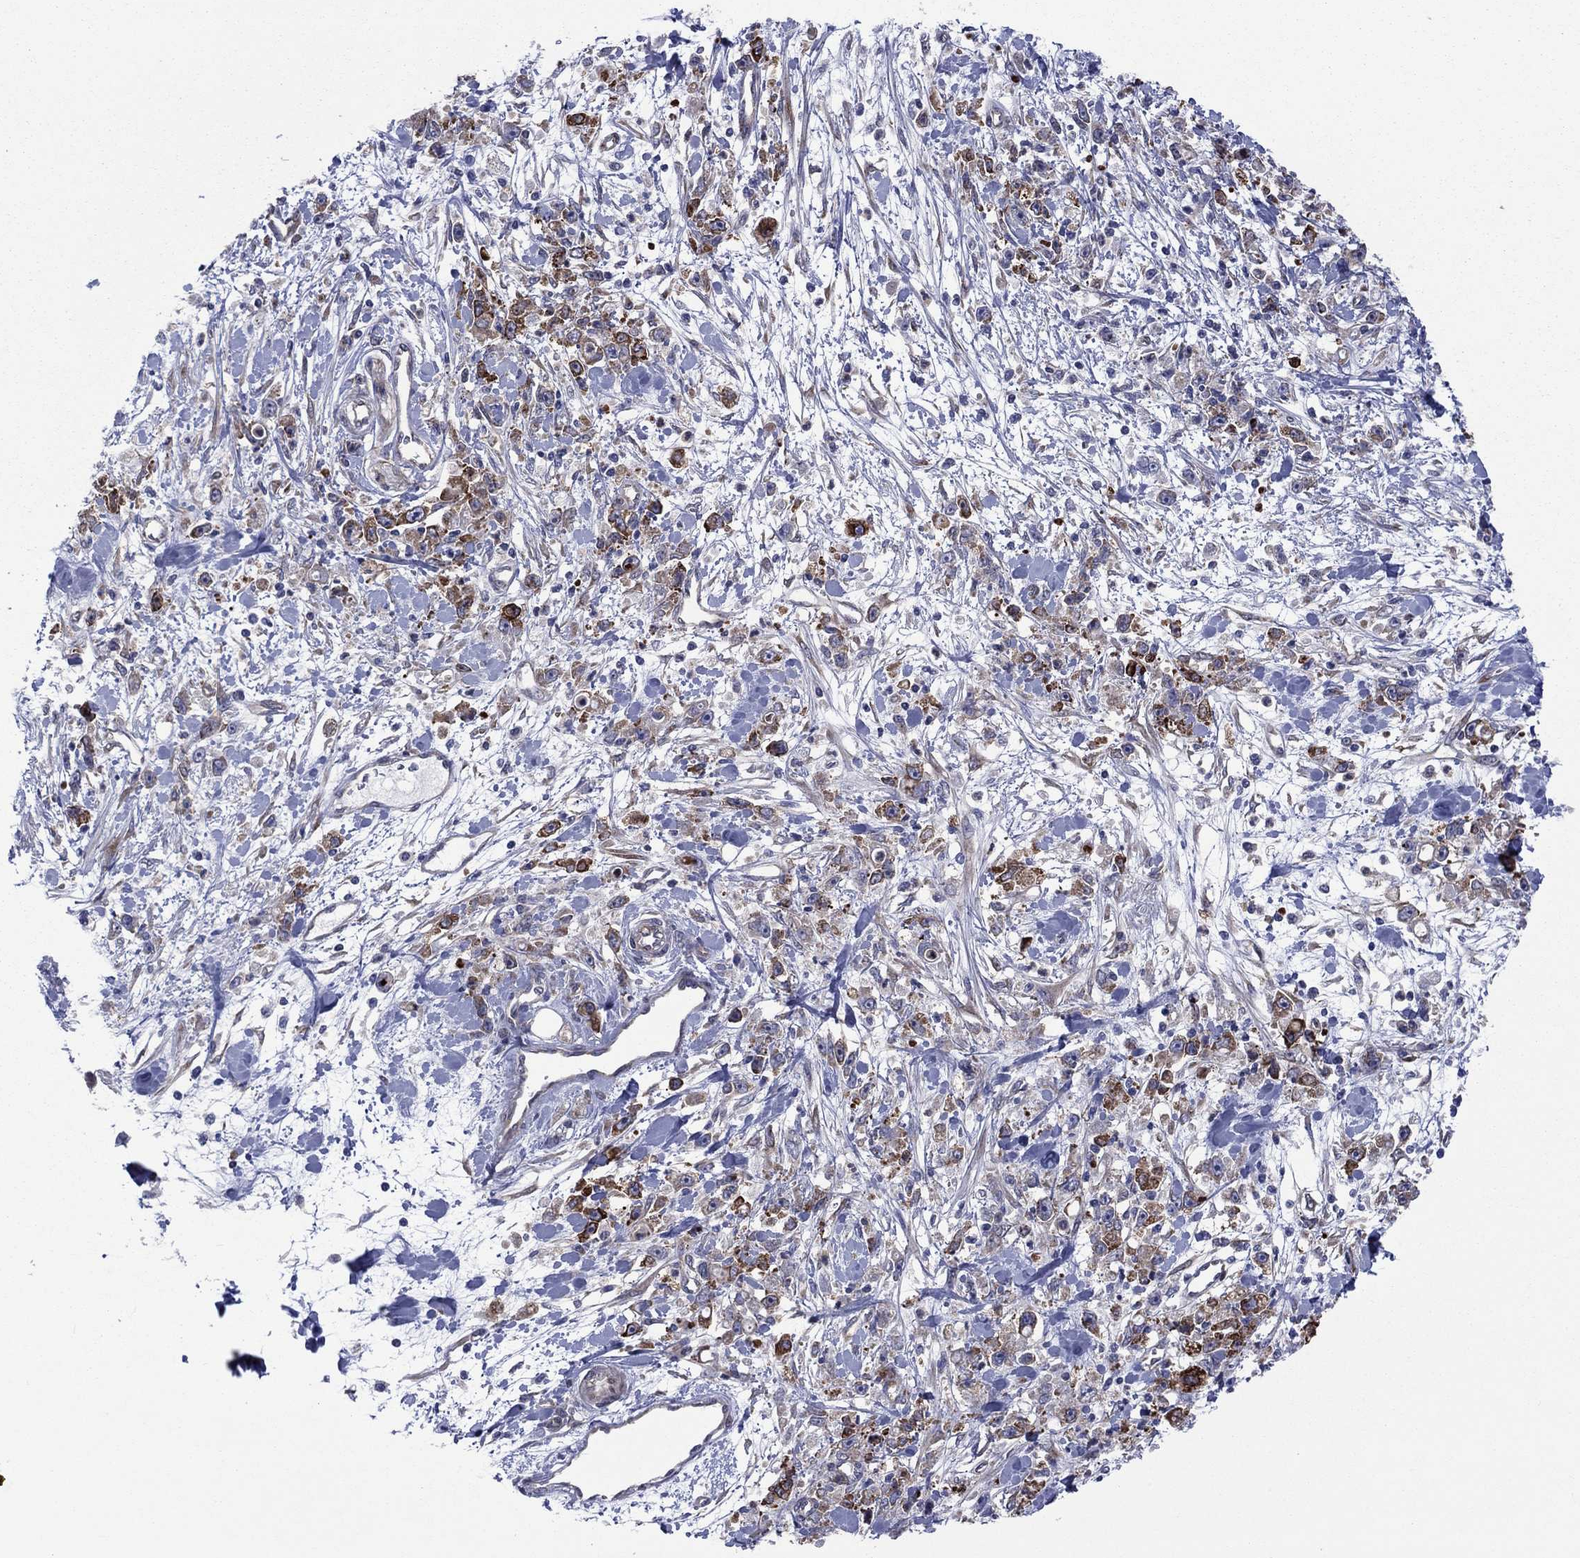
{"staining": {"intensity": "strong", "quantity": ">75%", "location": "cytoplasmic/membranous"}, "tissue": "stomach cancer", "cell_type": "Tumor cells", "image_type": "cancer", "snomed": [{"axis": "morphology", "description": "Adenocarcinoma, NOS"}, {"axis": "topography", "description": "Stomach"}], "caption": "A high amount of strong cytoplasmic/membranous staining is appreciated in about >75% of tumor cells in stomach adenocarcinoma tissue. (brown staining indicates protein expression, while blue staining denotes nuclei).", "gene": "GPR155", "patient": {"sex": "female", "age": 59}}